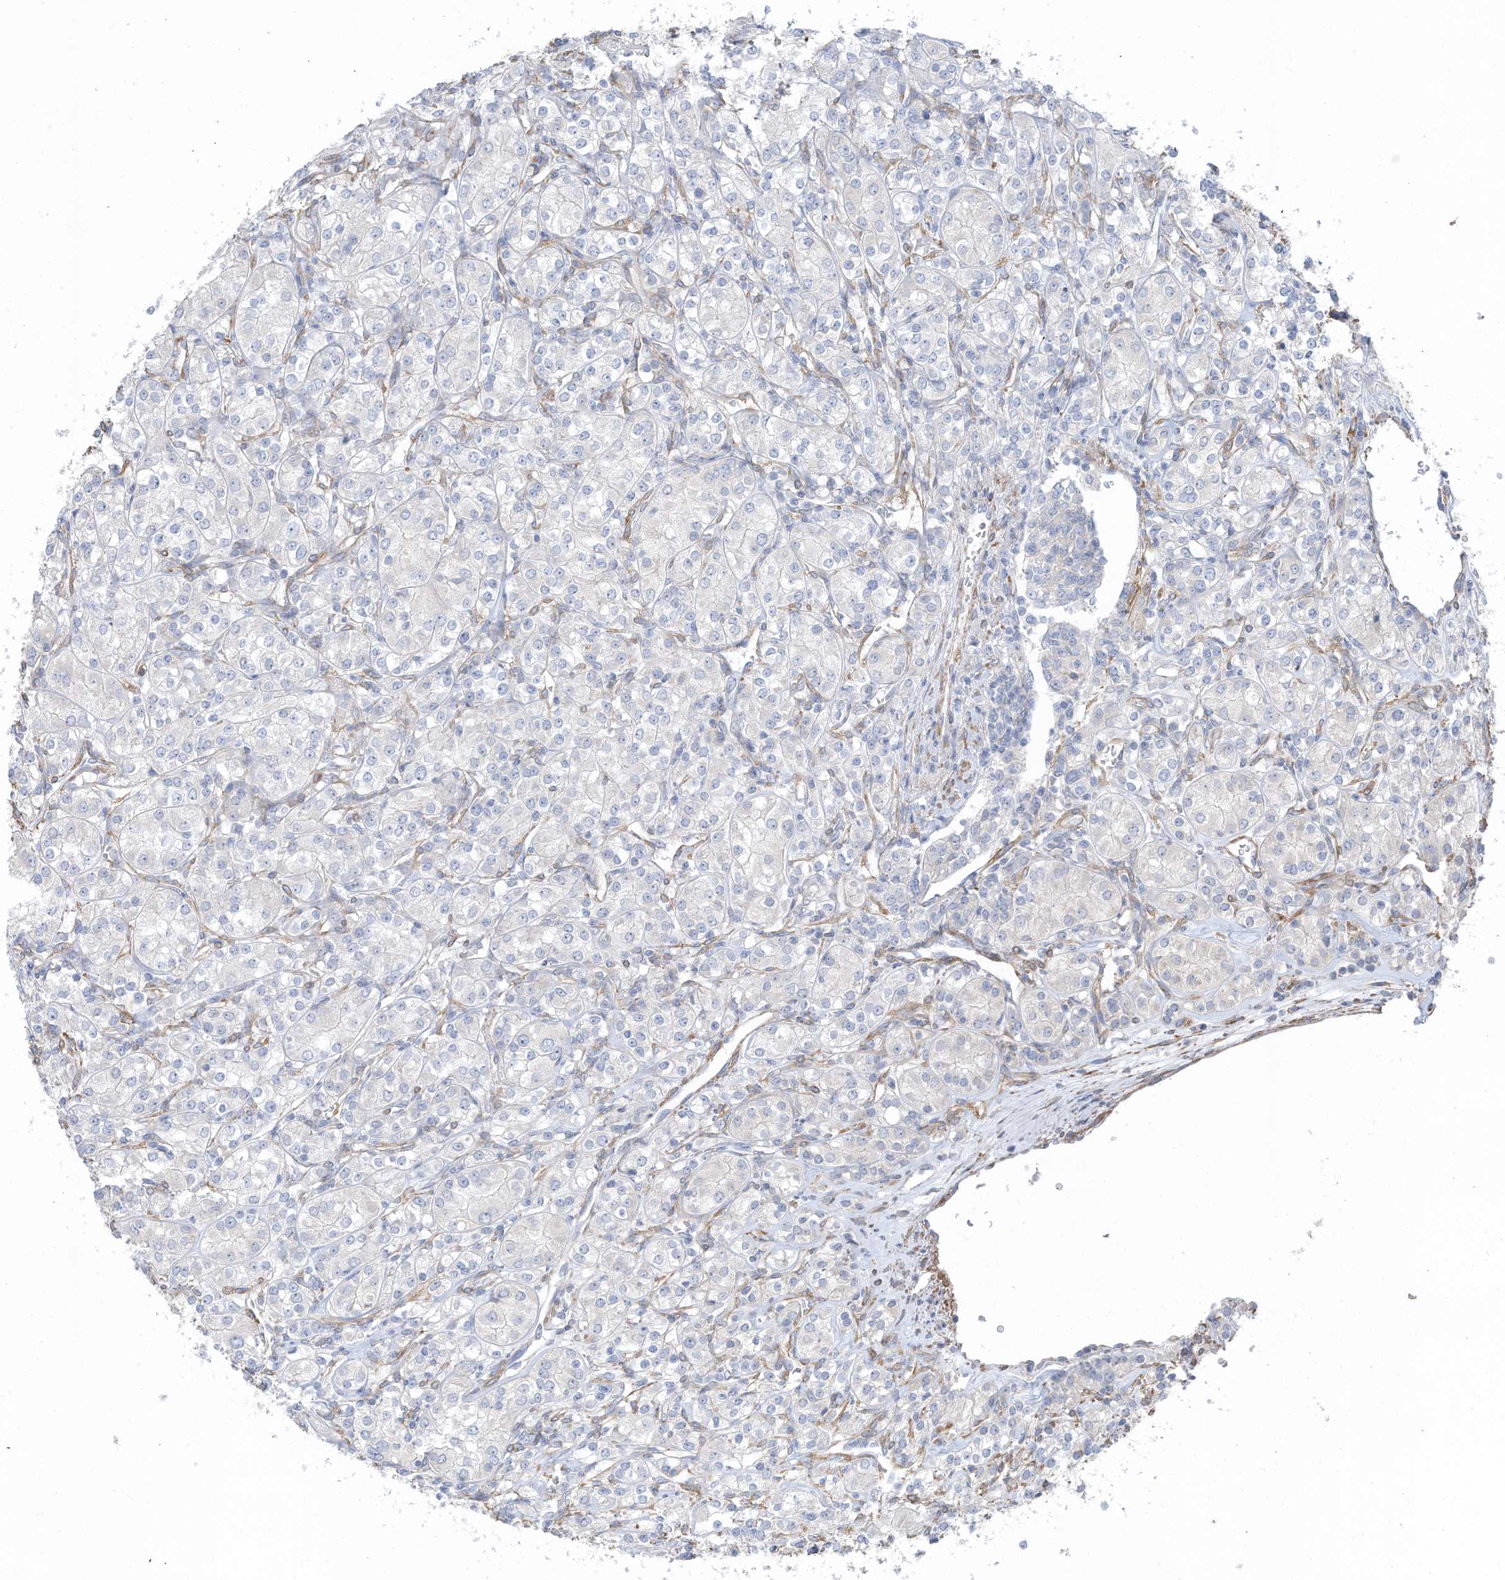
{"staining": {"intensity": "negative", "quantity": "none", "location": "none"}, "tissue": "renal cancer", "cell_type": "Tumor cells", "image_type": "cancer", "snomed": [{"axis": "morphology", "description": "Adenocarcinoma, NOS"}, {"axis": "topography", "description": "Kidney"}], "caption": "Histopathology image shows no protein expression in tumor cells of renal cancer (adenocarcinoma) tissue. (Brightfield microscopy of DAB immunohistochemistry at high magnification).", "gene": "SLC17A7", "patient": {"sex": "male", "age": 77}}